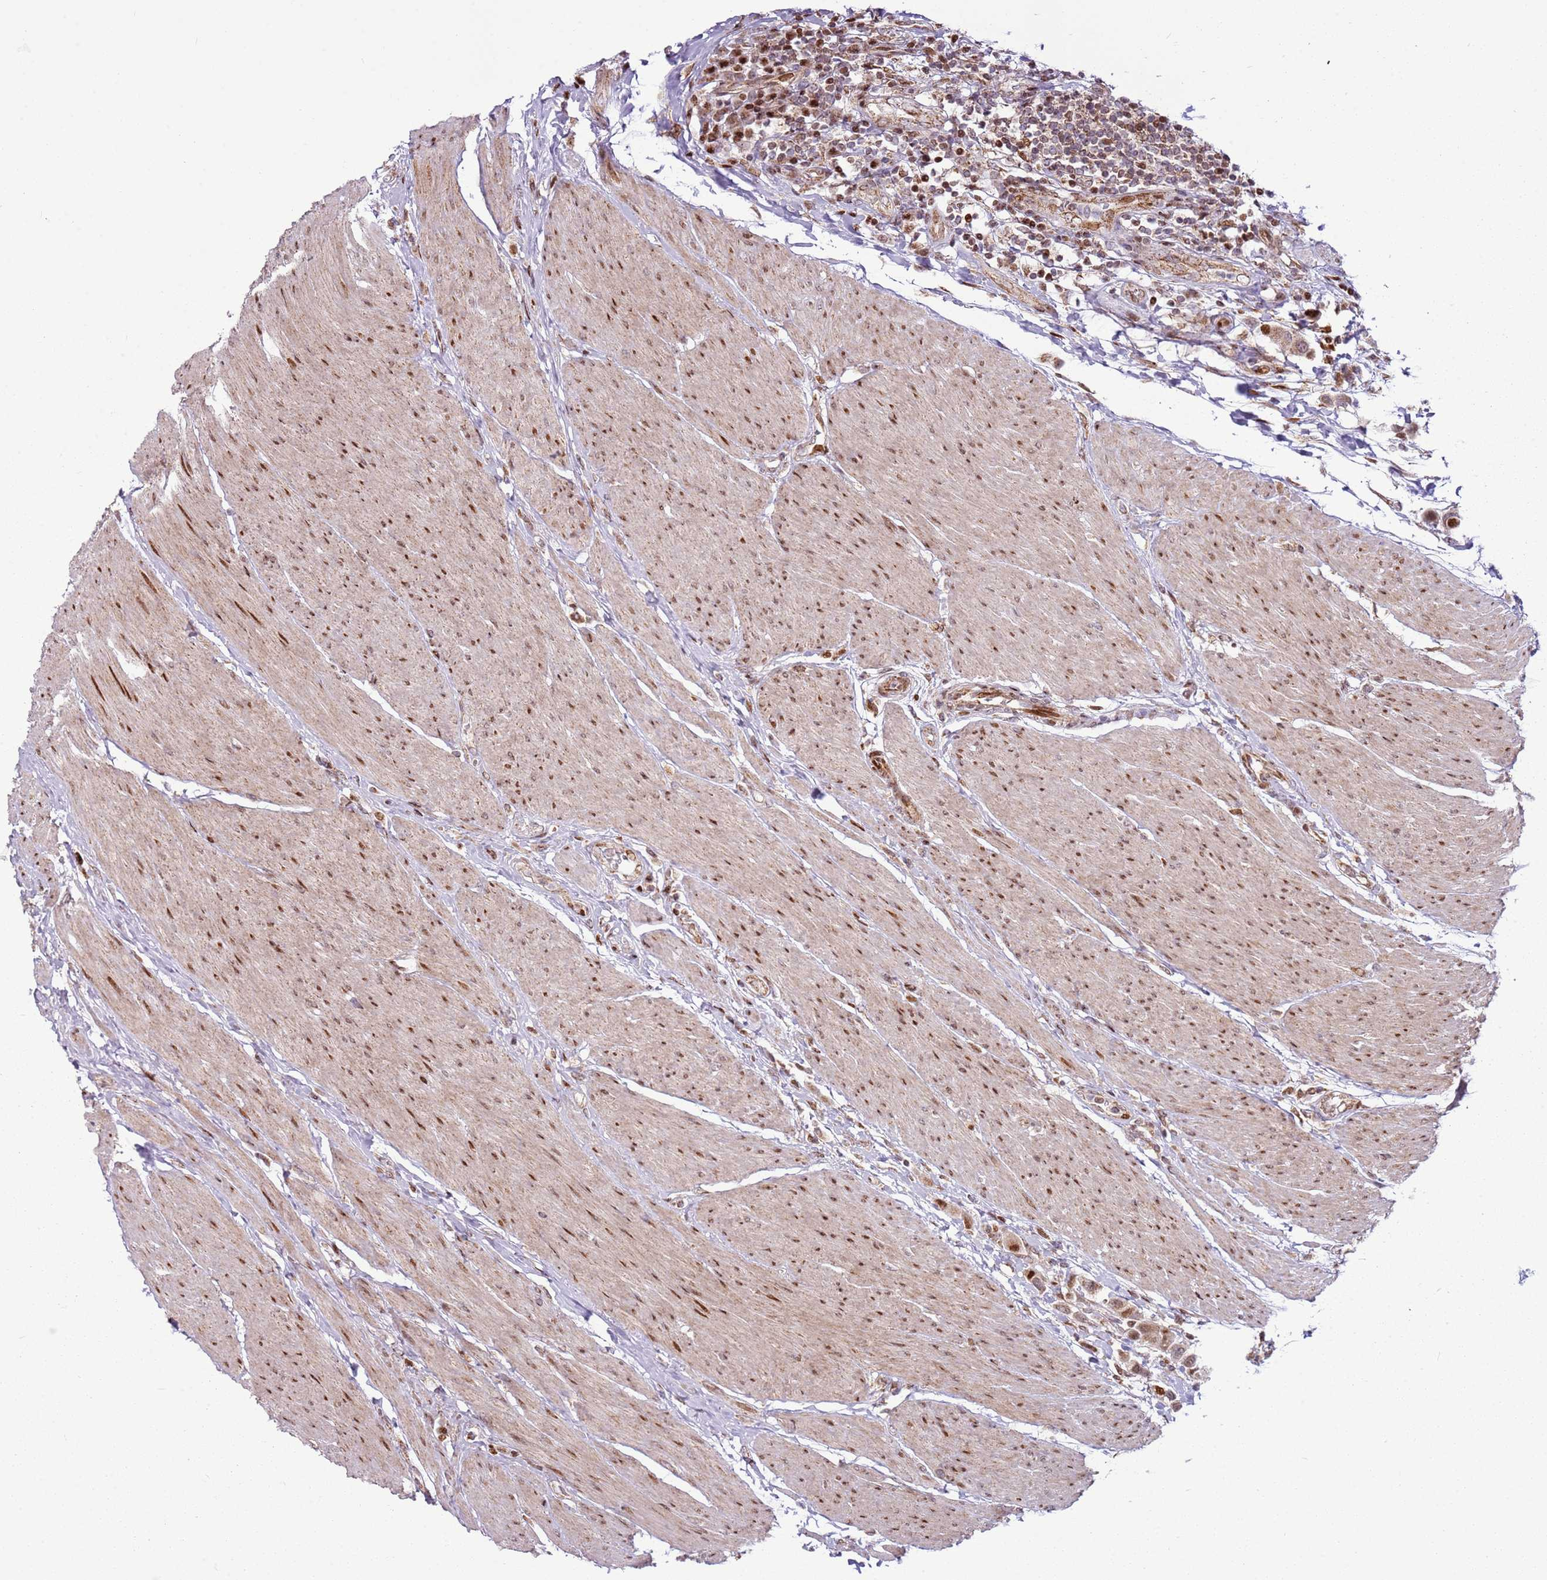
{"staining": {"intensity": "moderate", "quantity": ">75%", "location": "nuclear"}, "tissue": "urothelial cancer", "cell_type": "Tumor cells", "image_type": "cancer", "snomed": [{"axis": "morphology", "description": "Urothelial carcinoma, High grade"}, {"axis": "topography", "description": "Urinary bladder"}], "caption": "The photomicrograph displays staining of urothelial carcinoma (high-grade), revealing moderate nuclear protein staining (brown color) within tumor cells.", "gene": "PCTP", "patient": {"sex": "male", "age": 50}}